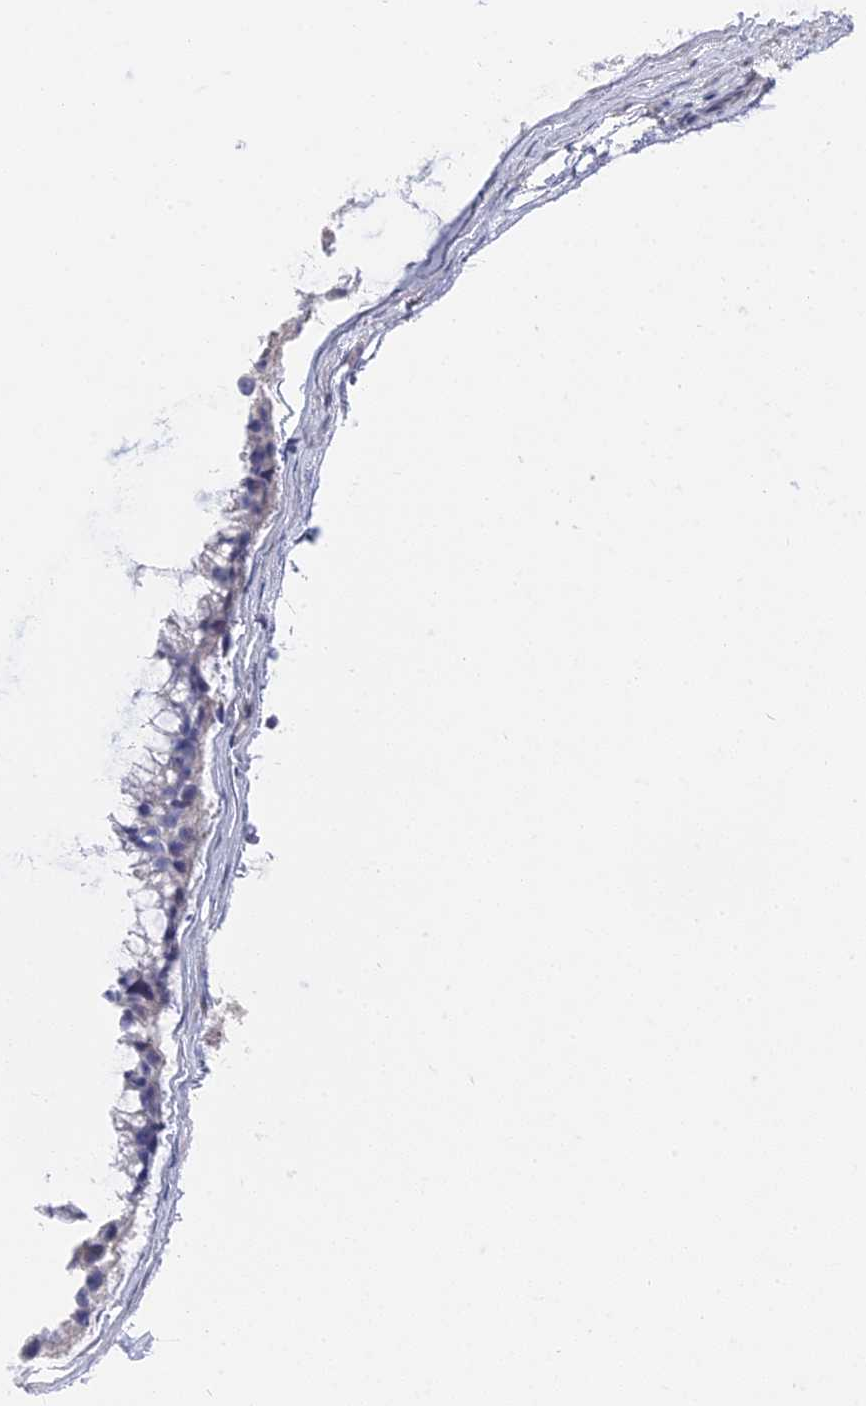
{"staining": {"intensity": "negative", "quantity": "none", "location": "none"}, "tissue": "ovarian cancer", "cell_type": "Tumor cells", "image_type": "cancer", "snomed": [{"axis": "morphology", "description": "Cystadenocarcinoma, mucinous, NOS"}, {"axis": "topography", "description": "Ovary"}], "caption": "Histopathology image shows no protein positivity in tumor cells of ovarian mucinous cystadenocarcinoma tissue. Brightfield microscopy of IHC stained with DAB (brown) and hematoxylin (blue), captured at high magnification.", "gene": "NCF4", "patient": {"sex": "female", "age": 39}}